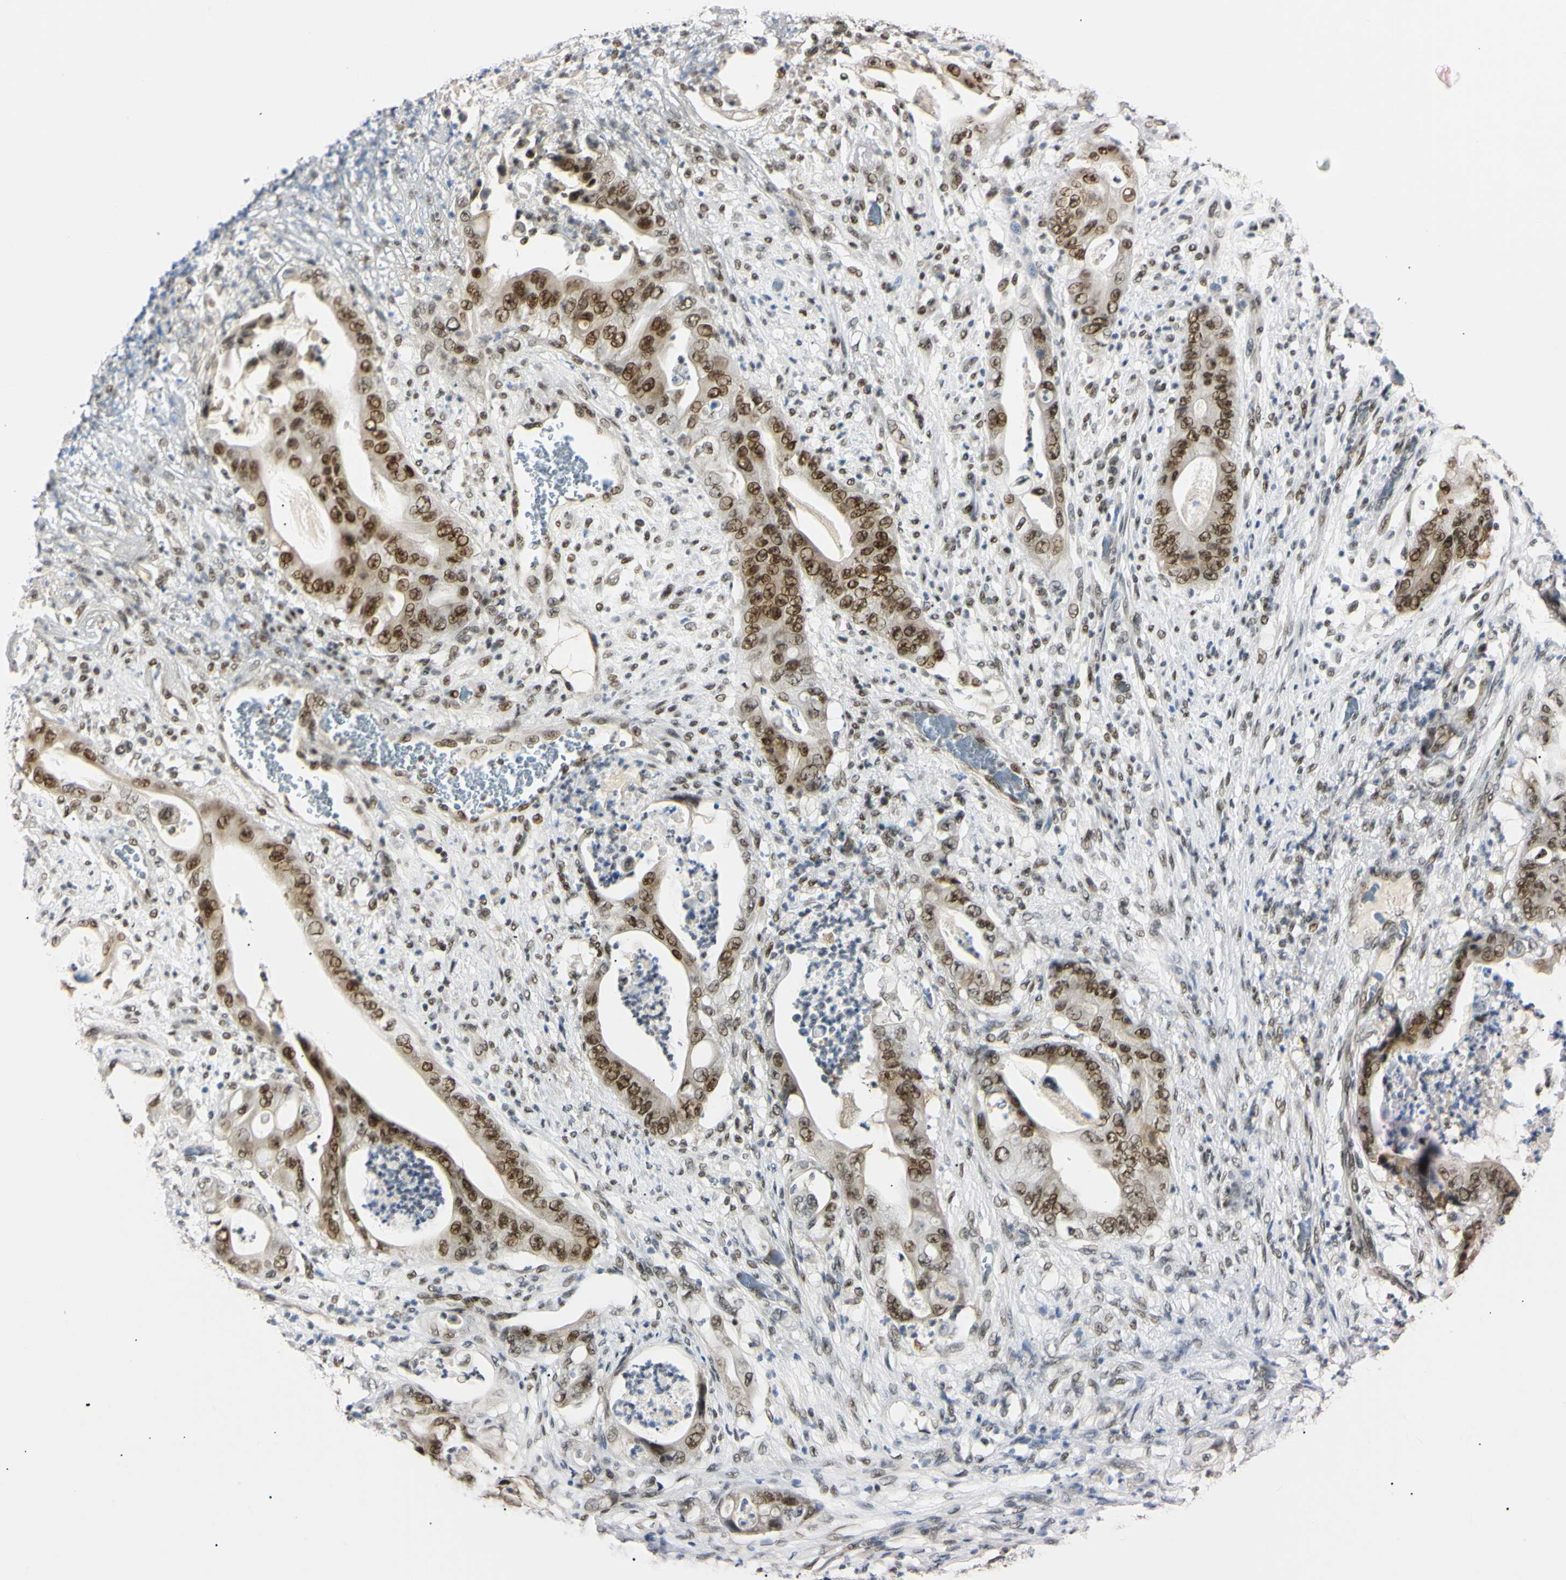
{"staining": {"intensity": "moderate", "quantity": ">75%", "location": "nuclear"}, "tissue": "stomach cancer", "cell_type": "Tumor cells", "image_type": "cancer", "snomed": [{"axis": "morphology", "description": "Adenocarcinoma, NOS"}, {"axis": "topography", "description": "Stomach"}], "caption": "Immunohistochemistry photomicrograph of neoplastic tissue: human stomach cancer (adenocarcinoma) stained using immunohistochemistry (IHC) demonstrates medium levels of moderate protein expression localized specifically in the nuclear of tumor cells, appearing as a nuclear brown color.", "gene": "ZNF134", "patient": {"sex": "female", "age": 73}}